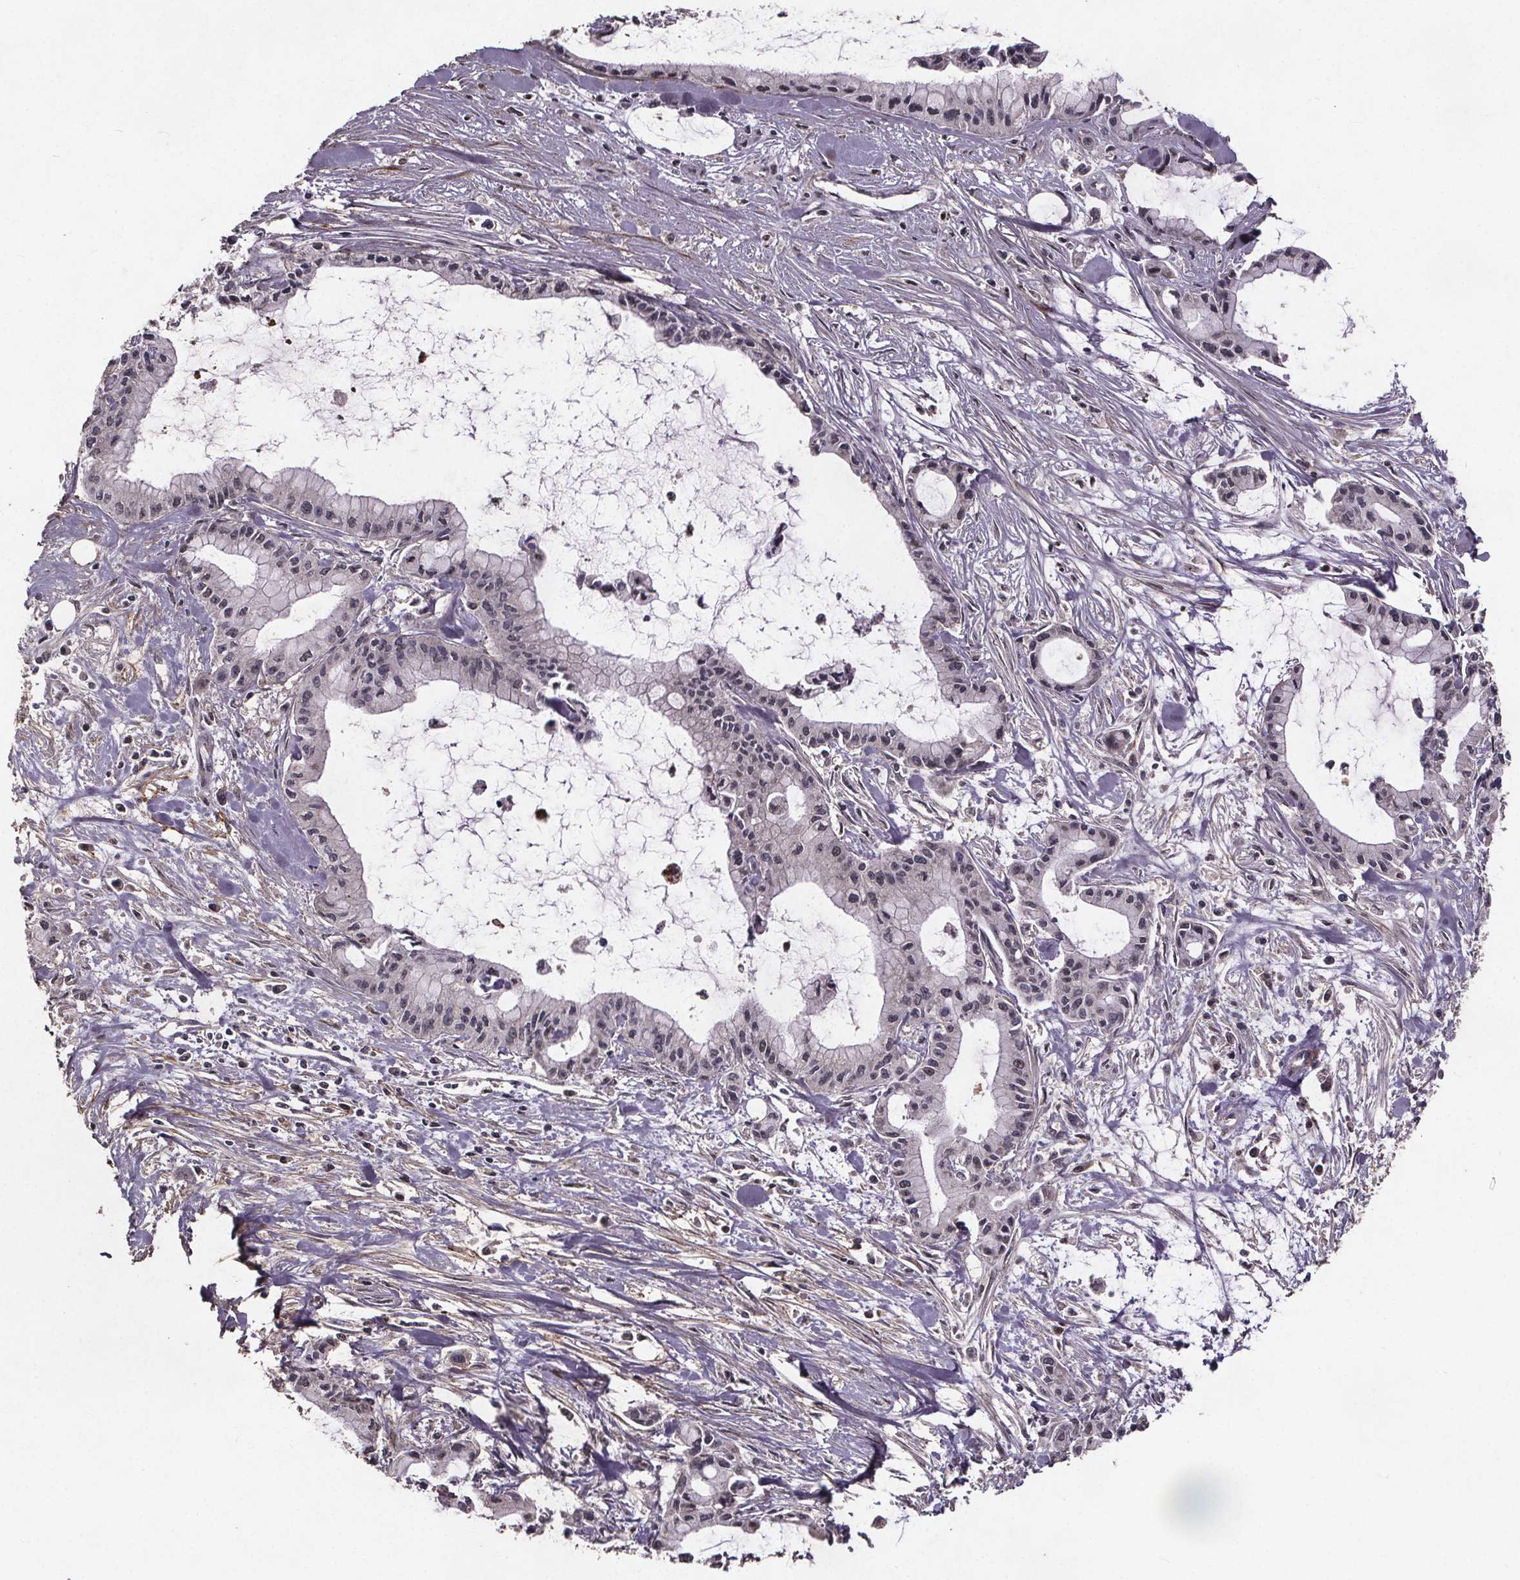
{"staining": {"intensity": "negative", "quantity": "none", "location": "none"}, "tissue": "pancreatic cancer", "cell_type": "Tumor cells", "image_type": "cancer", "snomed": [{"axis": "morphology", "description": "Adenocarcinoma, NOS"}, {"axis": "topography", "description": "Pancreas"}], "caption": "An immunohistochemistry image of adenocarcinoma (pancreatic) is shown. There is no staining in tumor cells of adenocarcinoma (pancreatic). (DAB immunohistochemistry with hematoxylin counter stain).", "gene": "GPX3", "patient": {"sex": "male", "age": 48}}